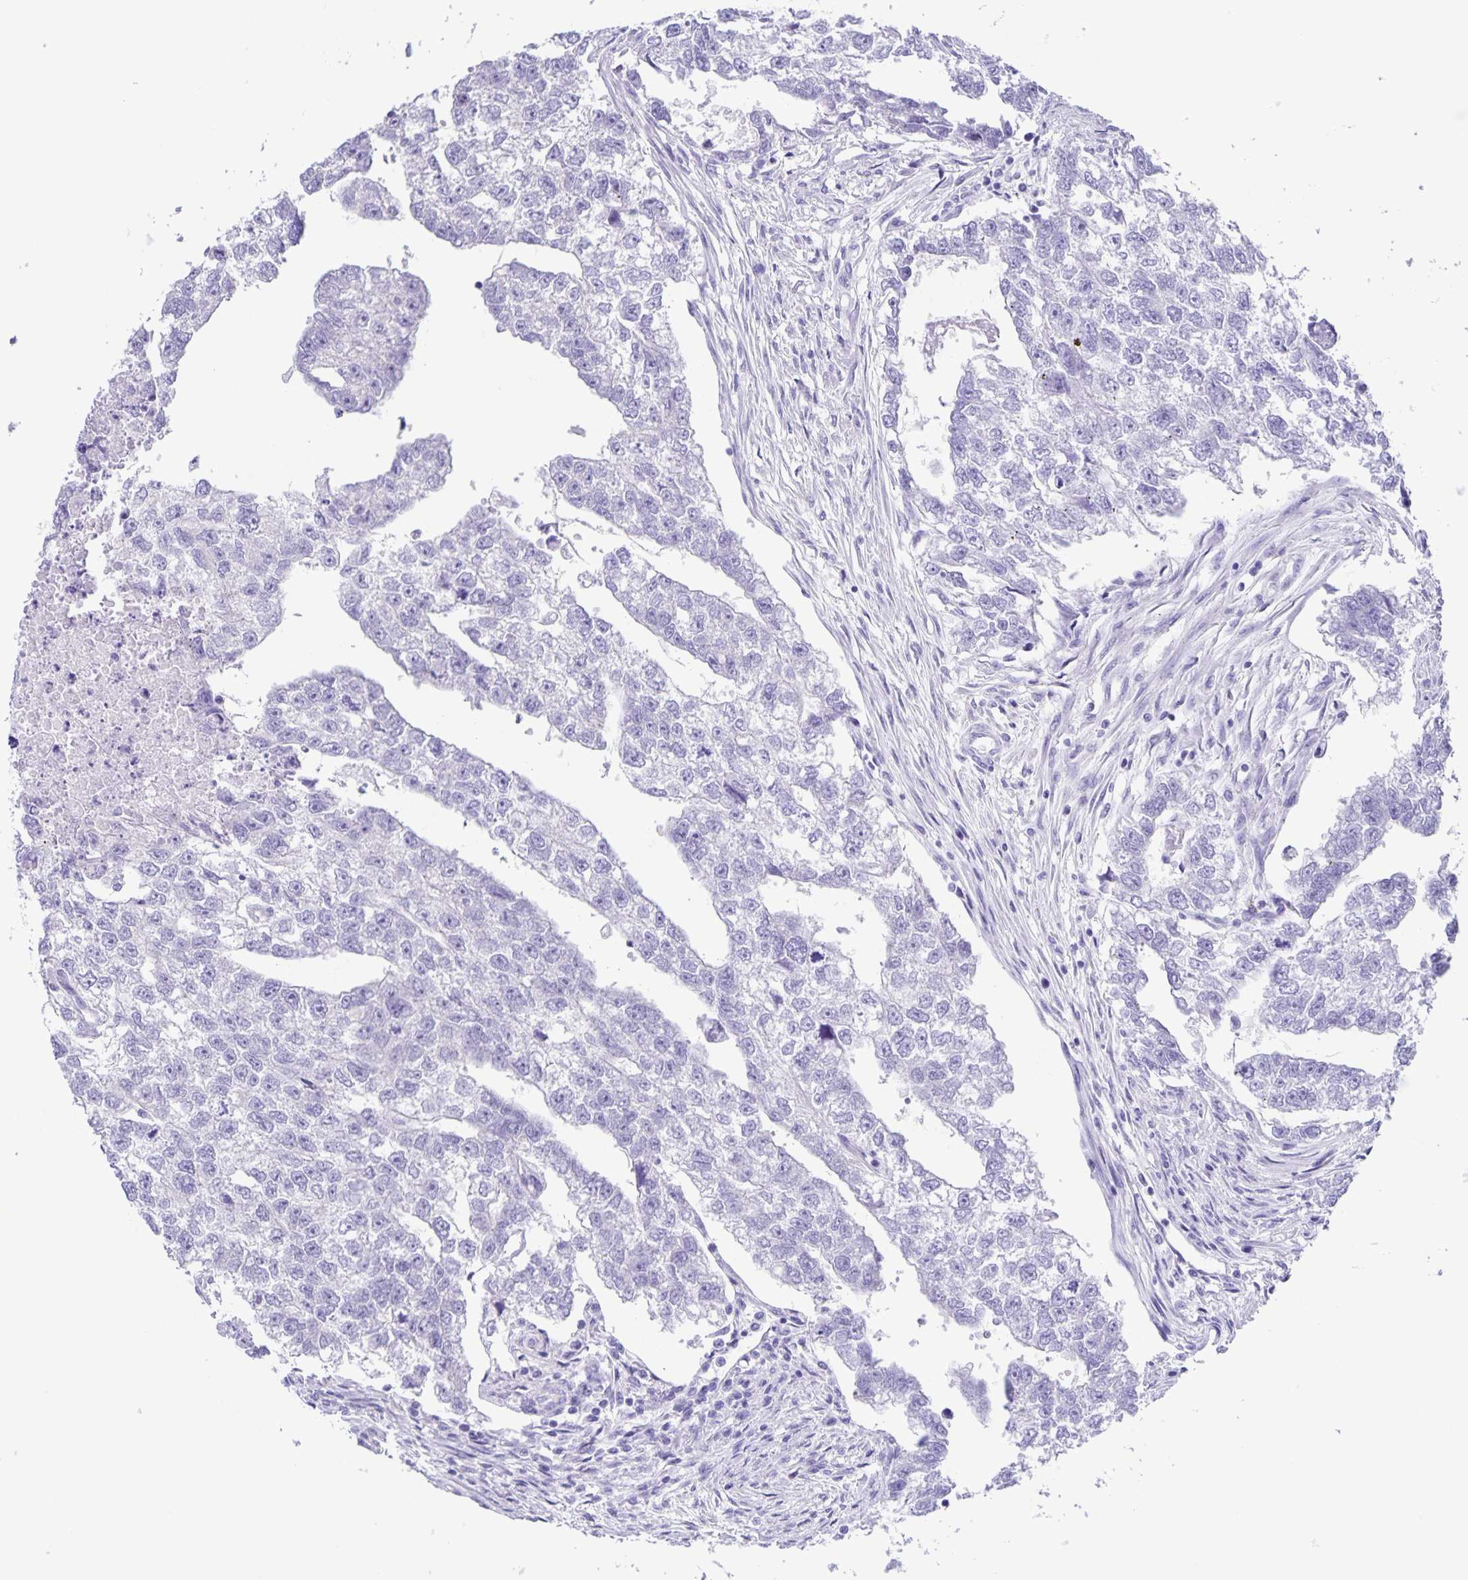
{"staining": {"intensity": "negative", "quantity": "none", "location": "none"}, "tissue": "testis cancer", "cell_type": "Tumor cells", "image_type": "cancer", "snomed": [{"axis": "morphology", "description": "Carcinoma, Embryonal, NOS"}, {"axis": "morphology", "description": "Teratoma, malignant, NOS"}, {"axis": "topography", "description": "Testis"}], "caption": "Protein analysis of testis cancer exhibits no significant positivity in tumor cells.", "gene": "CAPSL", "patient": {"sex": "male", "age": 44}}